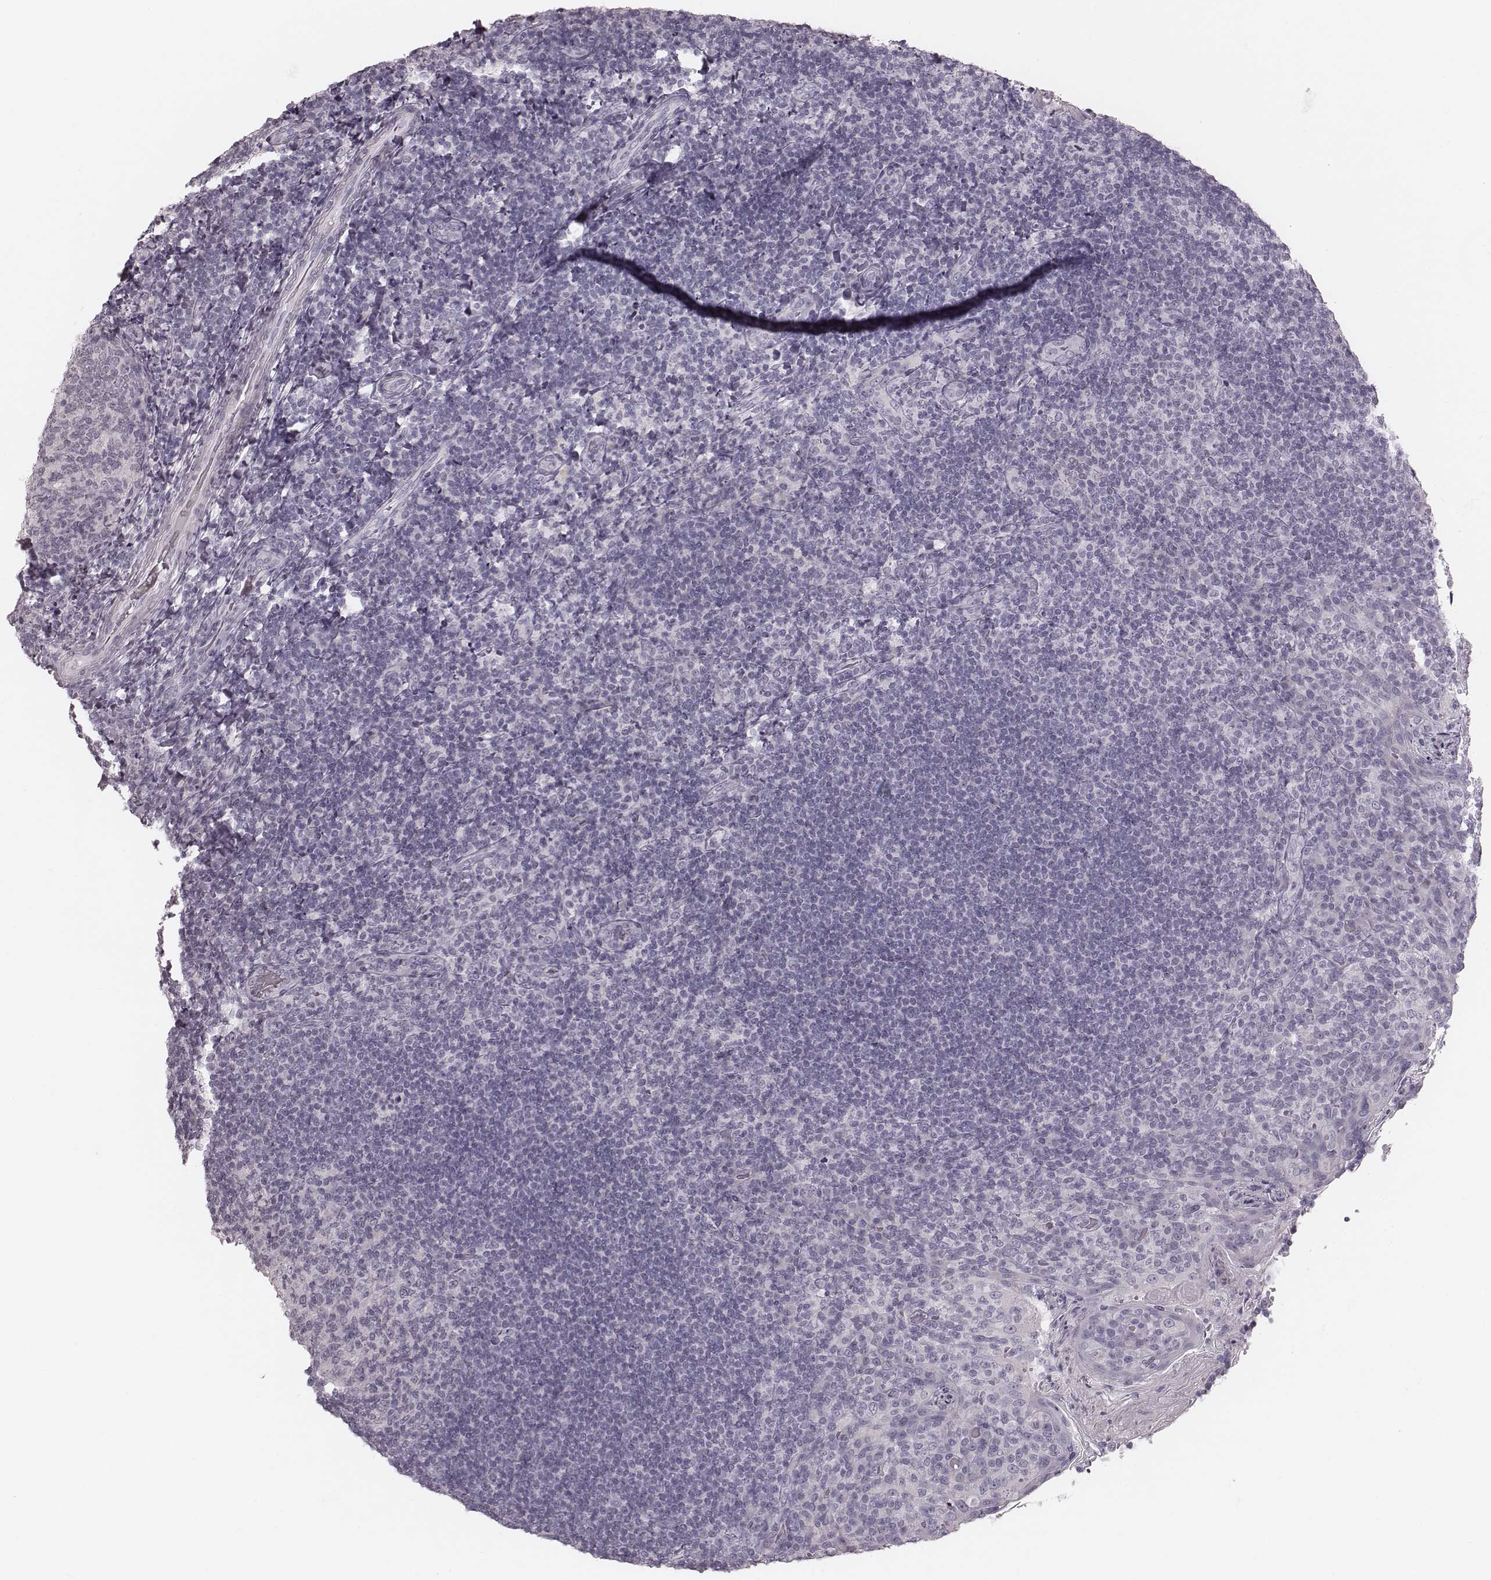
{"staining": {"intensity": "negative", "quantity": "none", "location": "none"}, "tissue": "tonsil", "cell_type": "Germinal center cells", "image_type": "normal", "snomed": [{"axis": "morphology", "description": "Normal tissue, NOS"}, {"axis": "topography", "description": "Tonsil"}], "caption": "Protein analysis of unremarkable tonsil displays no significant positivity in germinal center cells.", "gene": "SPA17", "patient": {"sex": "female", "age": 10}}